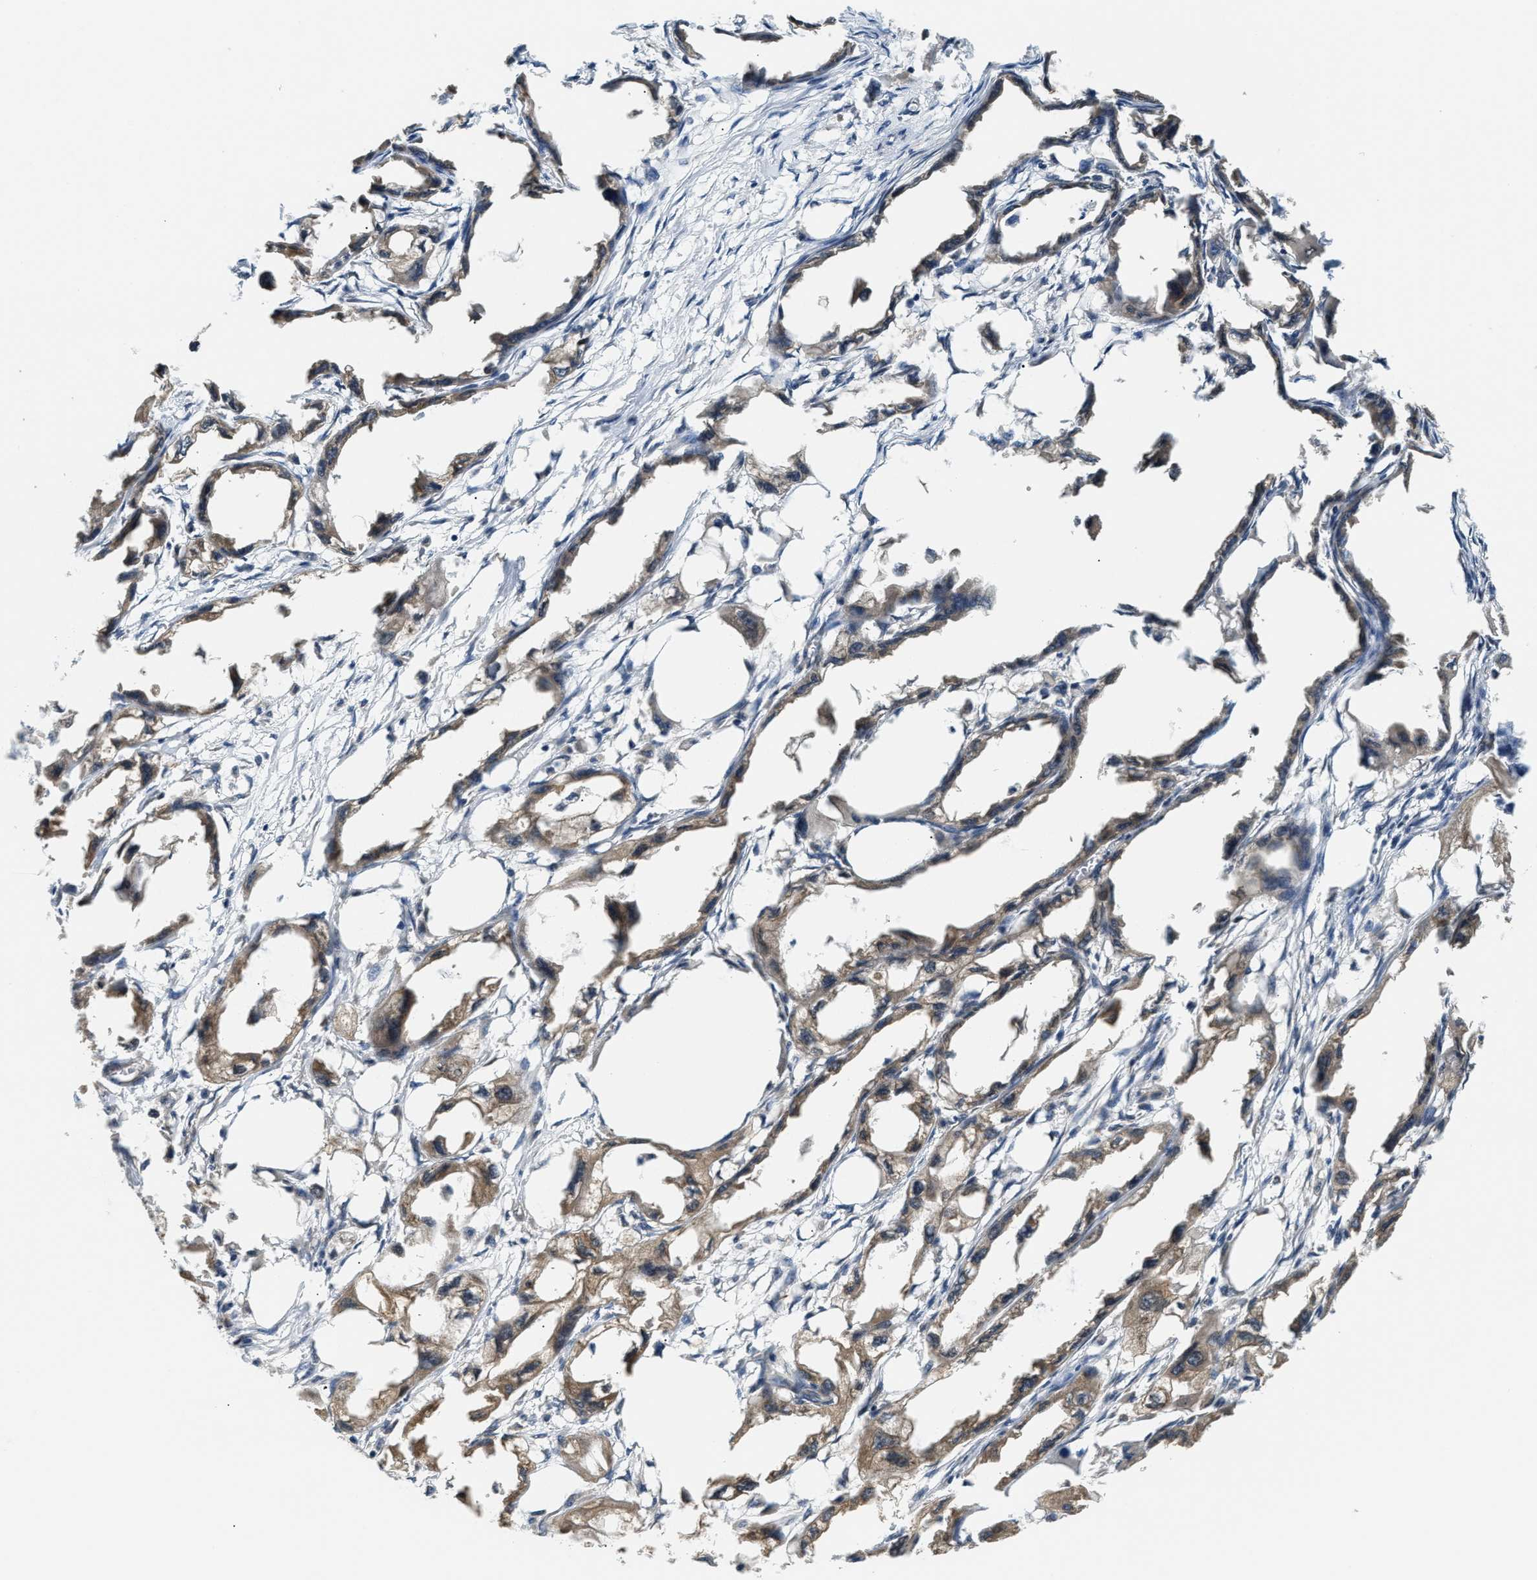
{"staining": {"intensity": "weak", "quantity": "25%-75%", "location": "cytoplasmic/membranous"}, "tissue": "endometrial cancer", "cell_type": "Tumor cells", "image_type": "cancer", "snomed": [{"axis": "morphology", "description": "Adenocarcinoma, NOS"}, {"axis": "topography", "description": "Endometrium"}], "caption": "Human endometrial adenocarcinoma stained with a protein marker reveals weak staining in tumor cells.", "gene": "RAB29", "patient": {"sex": "female", "age": 67}}